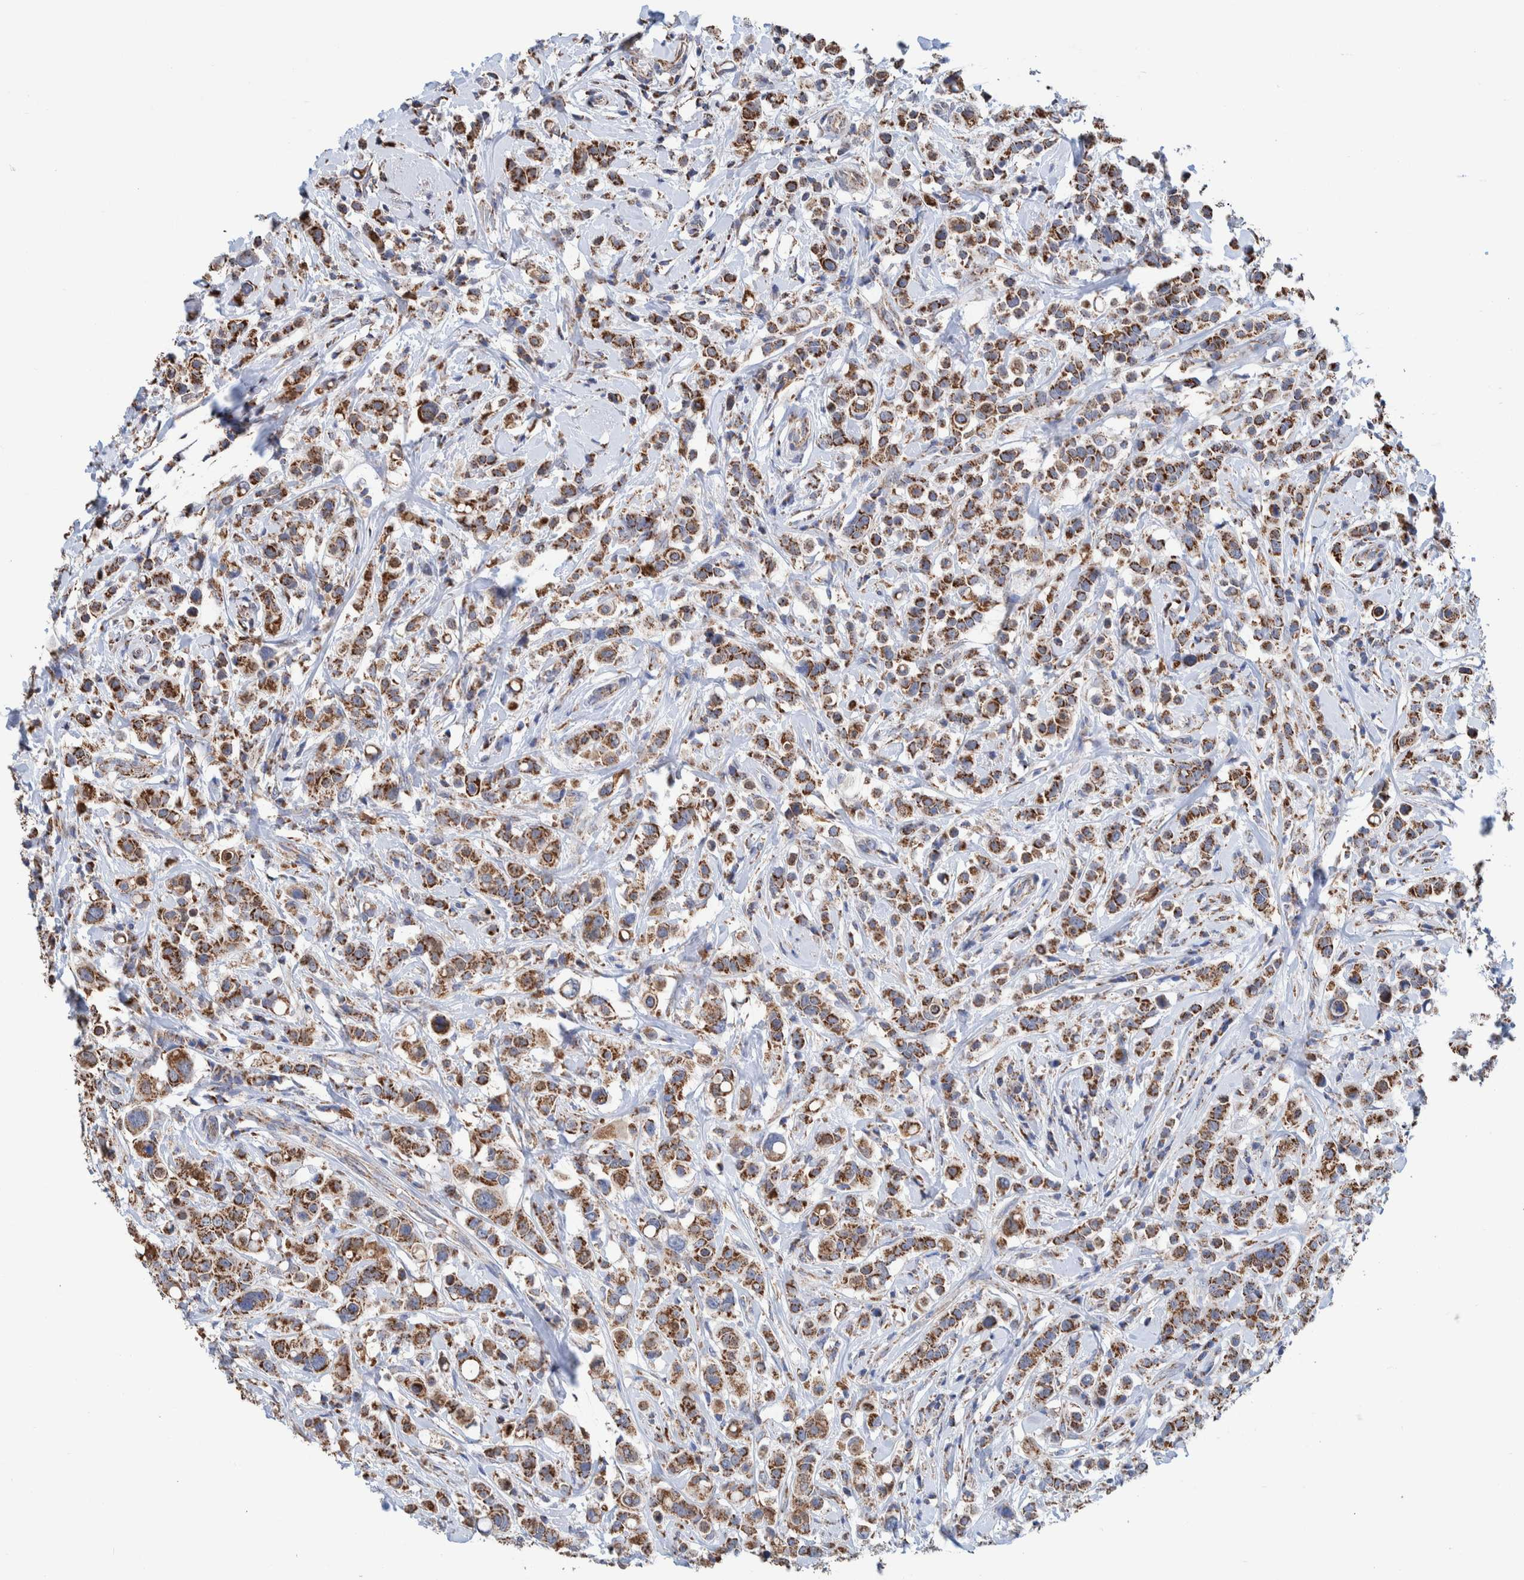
{"staining": {"intensity": "moderate", "quantity": ">75%", "location": "cytoplasmic/membranous"}, "tissue": "breast cancer", "cell_type": "Tumor cells", "image_type": "cancer", "snomed": [{"axis": "morphology", "description": "Duct carcinoma"}, {"axis": "topography", "description": "Breast"}], "caption": "A brown stain highlights moderate cytoplasmic/membranous expression of a protein in human breast cancer tumor cells. (IHC, brightfield microscopy, high magnification).", "gene": "DECR1", "patient": {"sex": "female", "age": 27}}